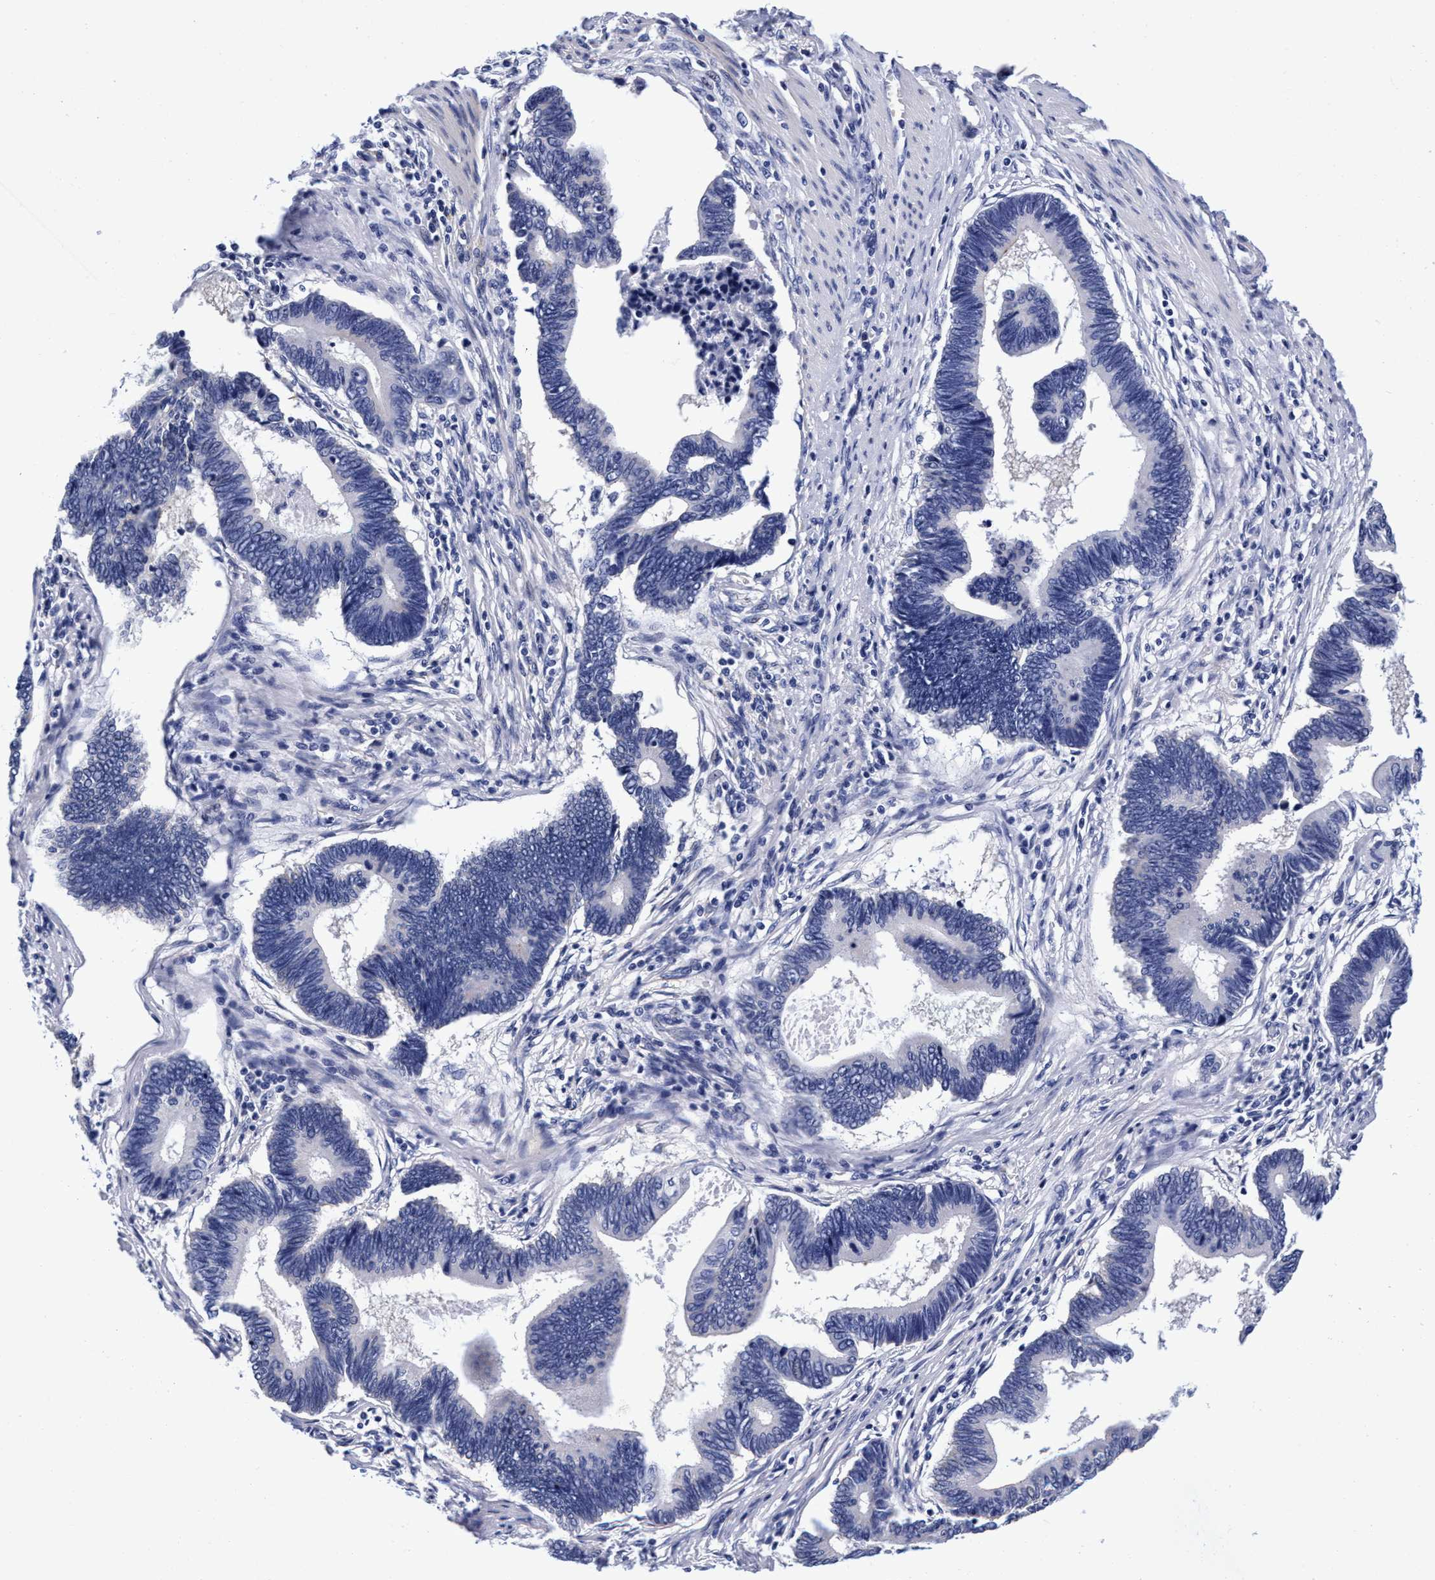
{"staining": {"intensity": "negative", "quantity": "none", "location": "none"}, "tissue": "pancreatic cancer", "cell_type": "Tumor cells", "image_type": "cancer", "snomed": [{"axis": "morphology", "description": "Adenocarcinoma, NOS"}, {"axis": "topography", "description": "Pancreas"}], "caption": "This is an immunohistochemistry micrograph of human adenocarcinoma (pancreatic). There is no expression in tumor cells.", "gene": "PLPPR1", "patient": {"sex": "female", "age": 70}}